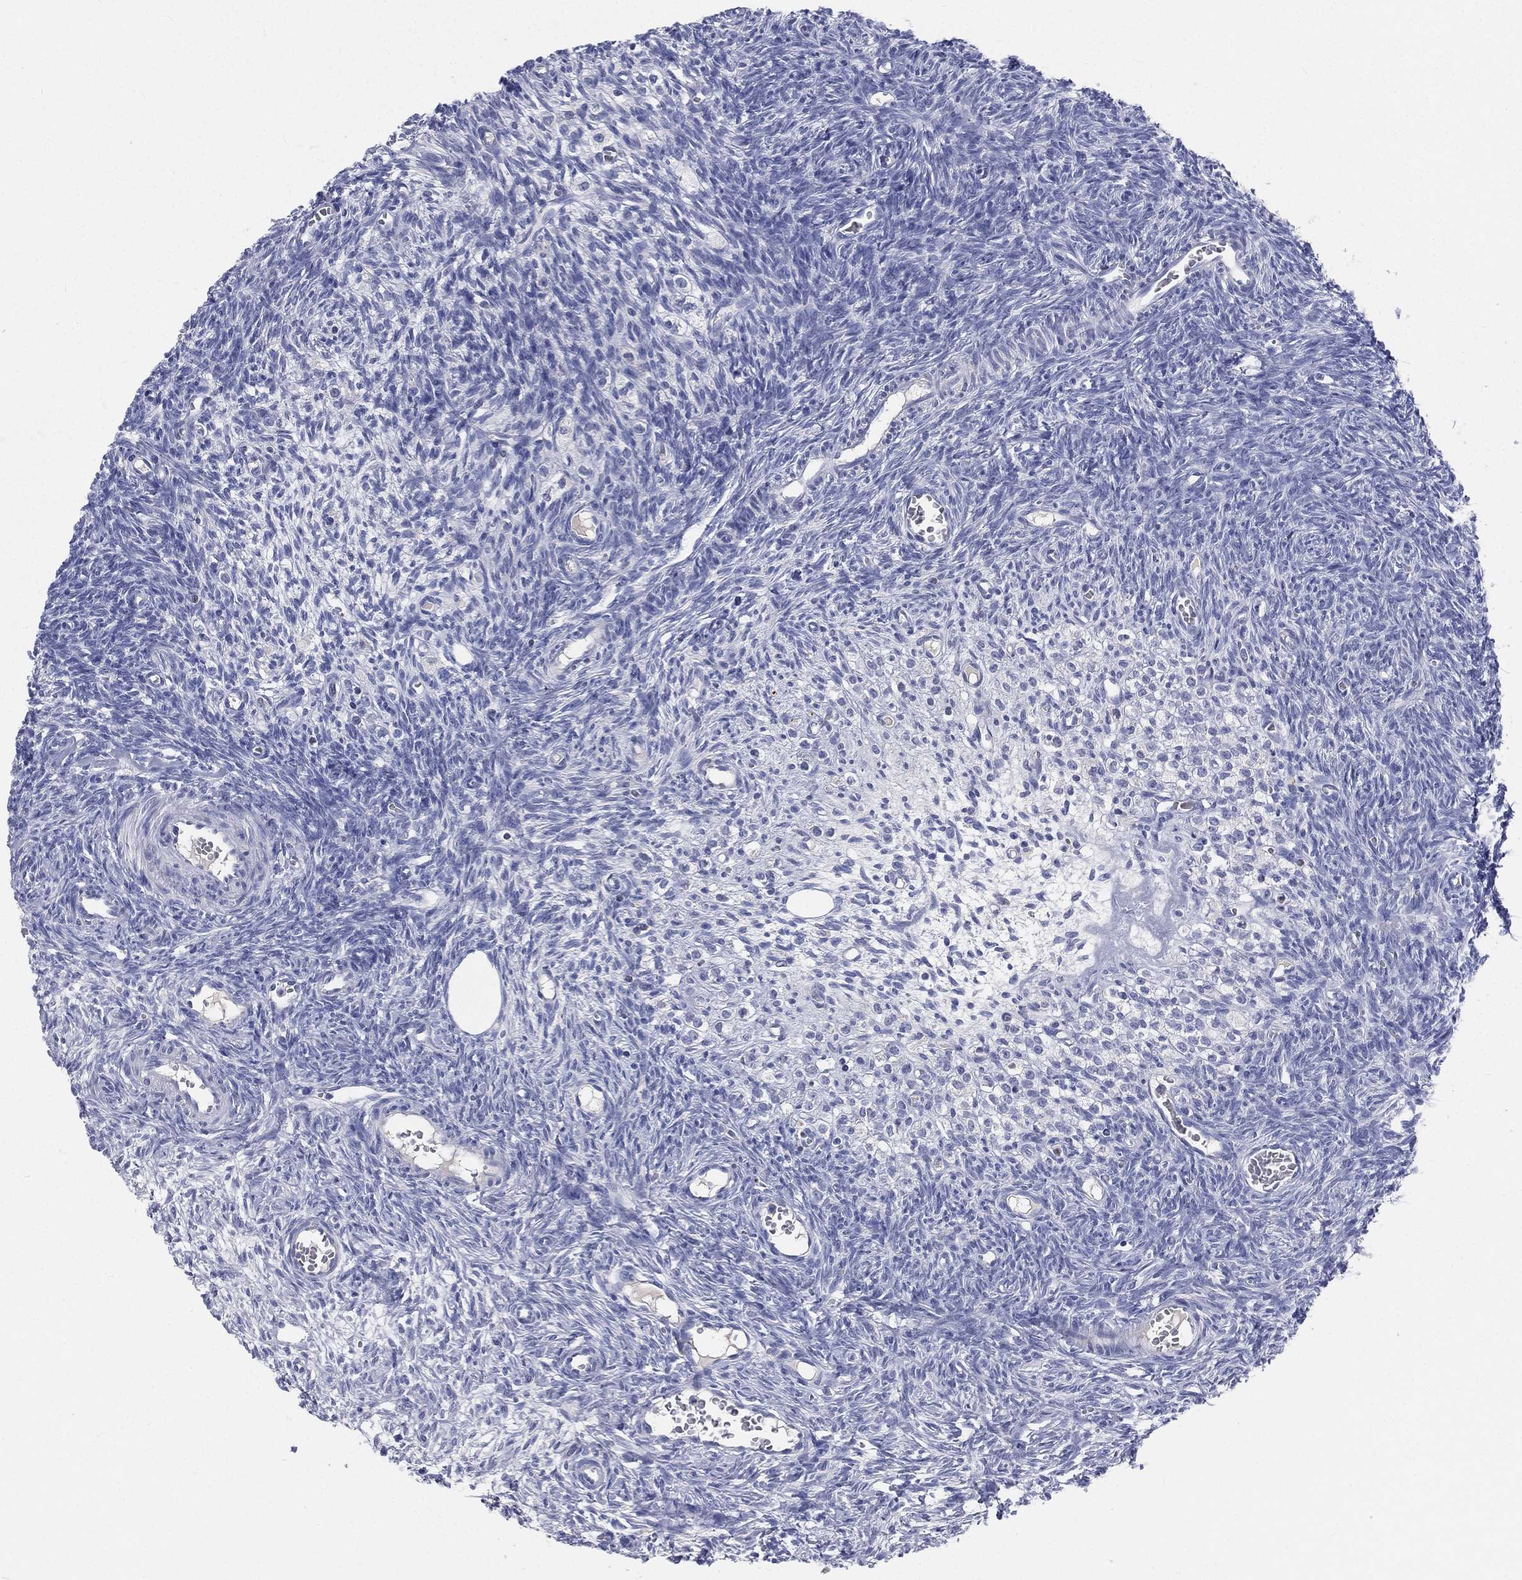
{"staining": {"intensity": "negative", "quantity": "none", "location": "none"}, "tissue": "ovary", "cell_type": "Ovarian stroma cells", "image_type": "normal", "snomed": [{"axis": "morphology", "description": "Normal tissue, NOS"}, {"axis": "topography", "description": "Ovary"}], "caption": "There is no significant expression in ovarian stroma cells of ovary. (DAB immunohistochemistry (IHC) with hematoxylin counter stain).", "gene": "CD3D", "patient": {"sex": "female", "age": 27}}